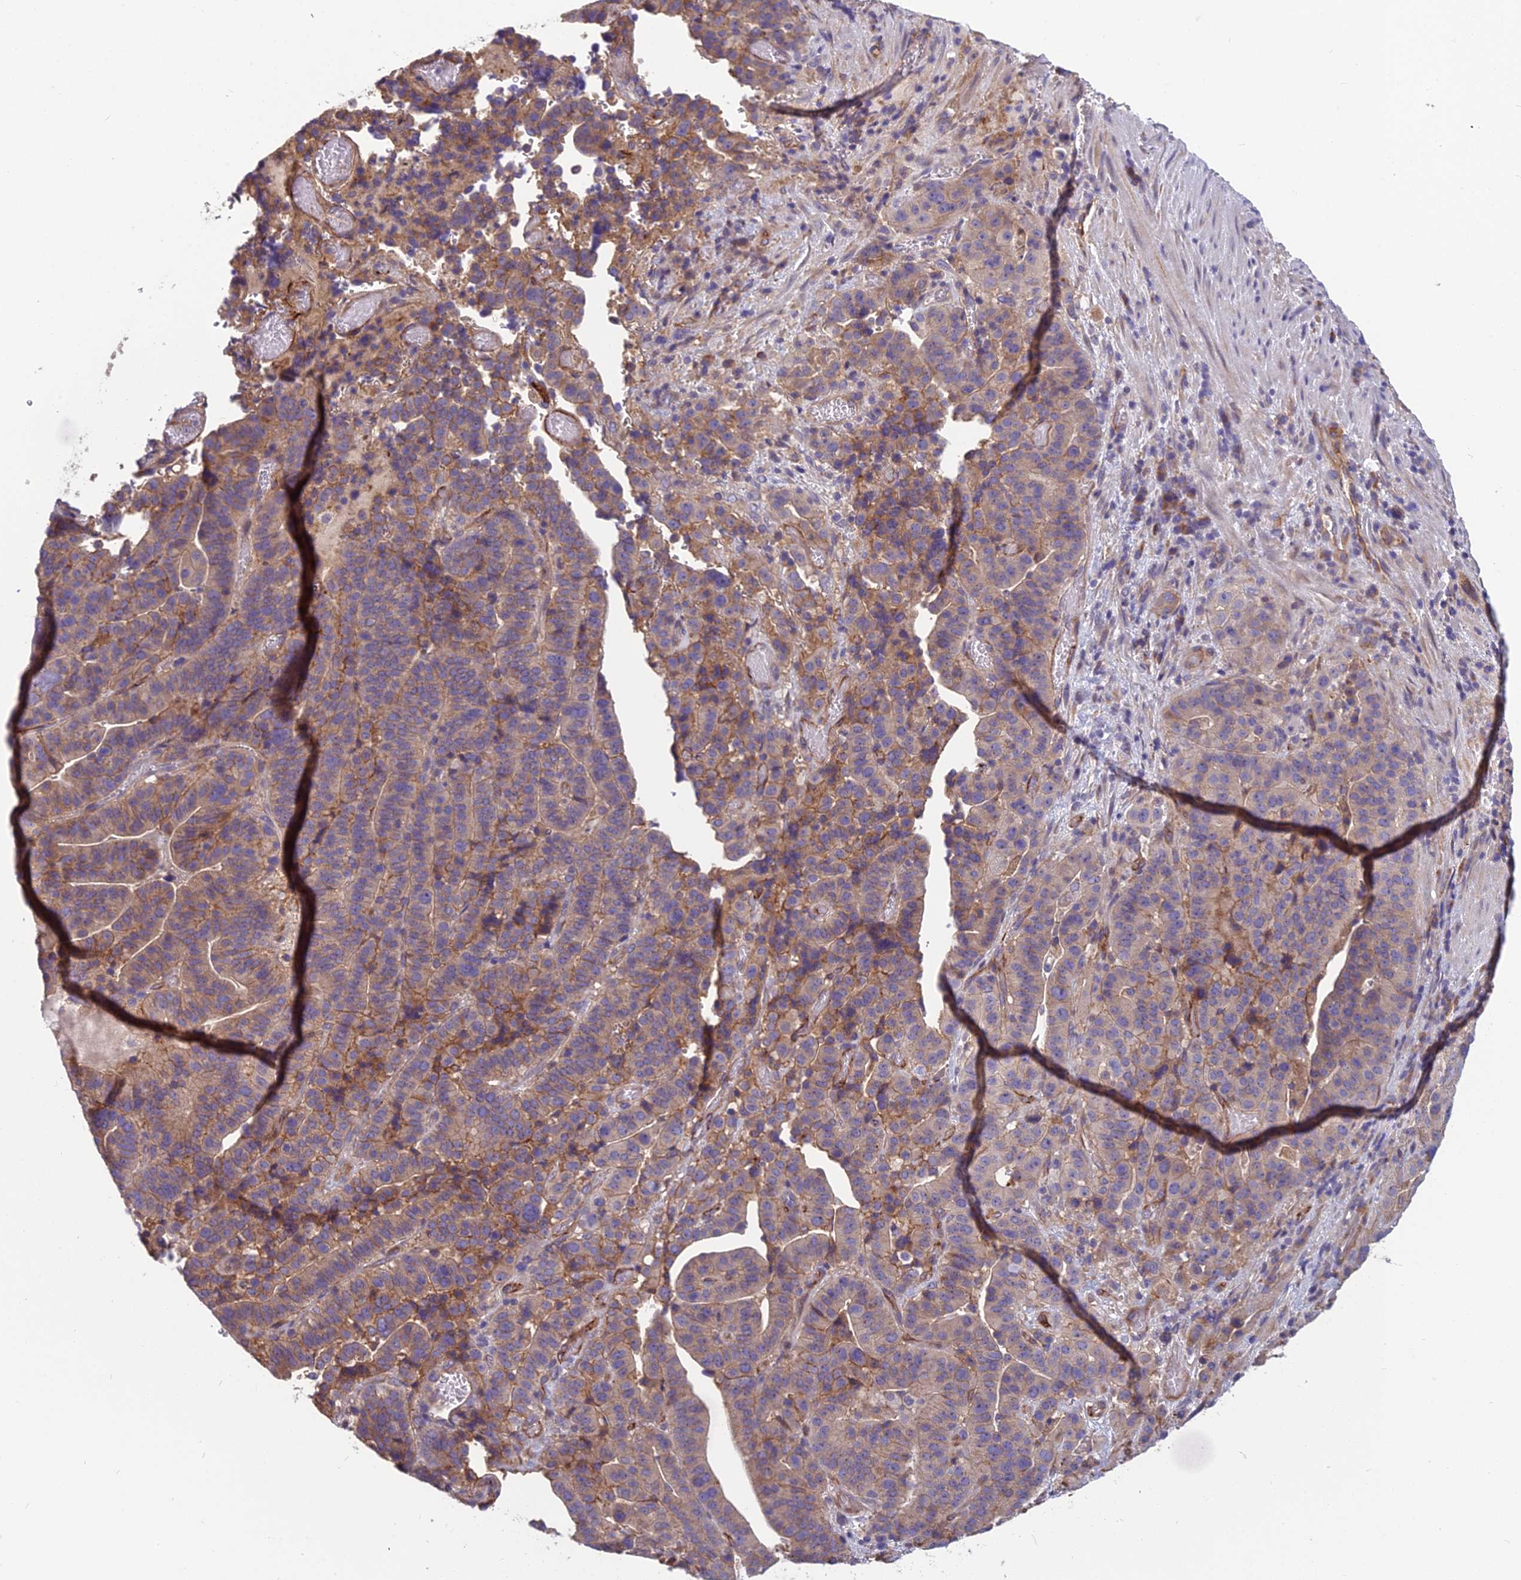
{"staining": {"intensity": "weak", "quantity": "25%-75%", "location": "cytoplasmic/membranous"}, "tissue": "stomach cancer", "cell_type": "Tumor cells", "image_type": "cancer", "snomed": [{"axis": "morphology", "description": "Adenocarcinoma, NOS"}, {"axis": "topography", "description": "Stomach"}], "caption": "Immunohistochemical staining of human adenocarcinoma (stomach) demonstrates weak cytoplasmic/membranous protein staining in about 25%-75% of tumor cells.", "gene": "TSPAN15", "patient": {"sex": "male", "age": 48}}